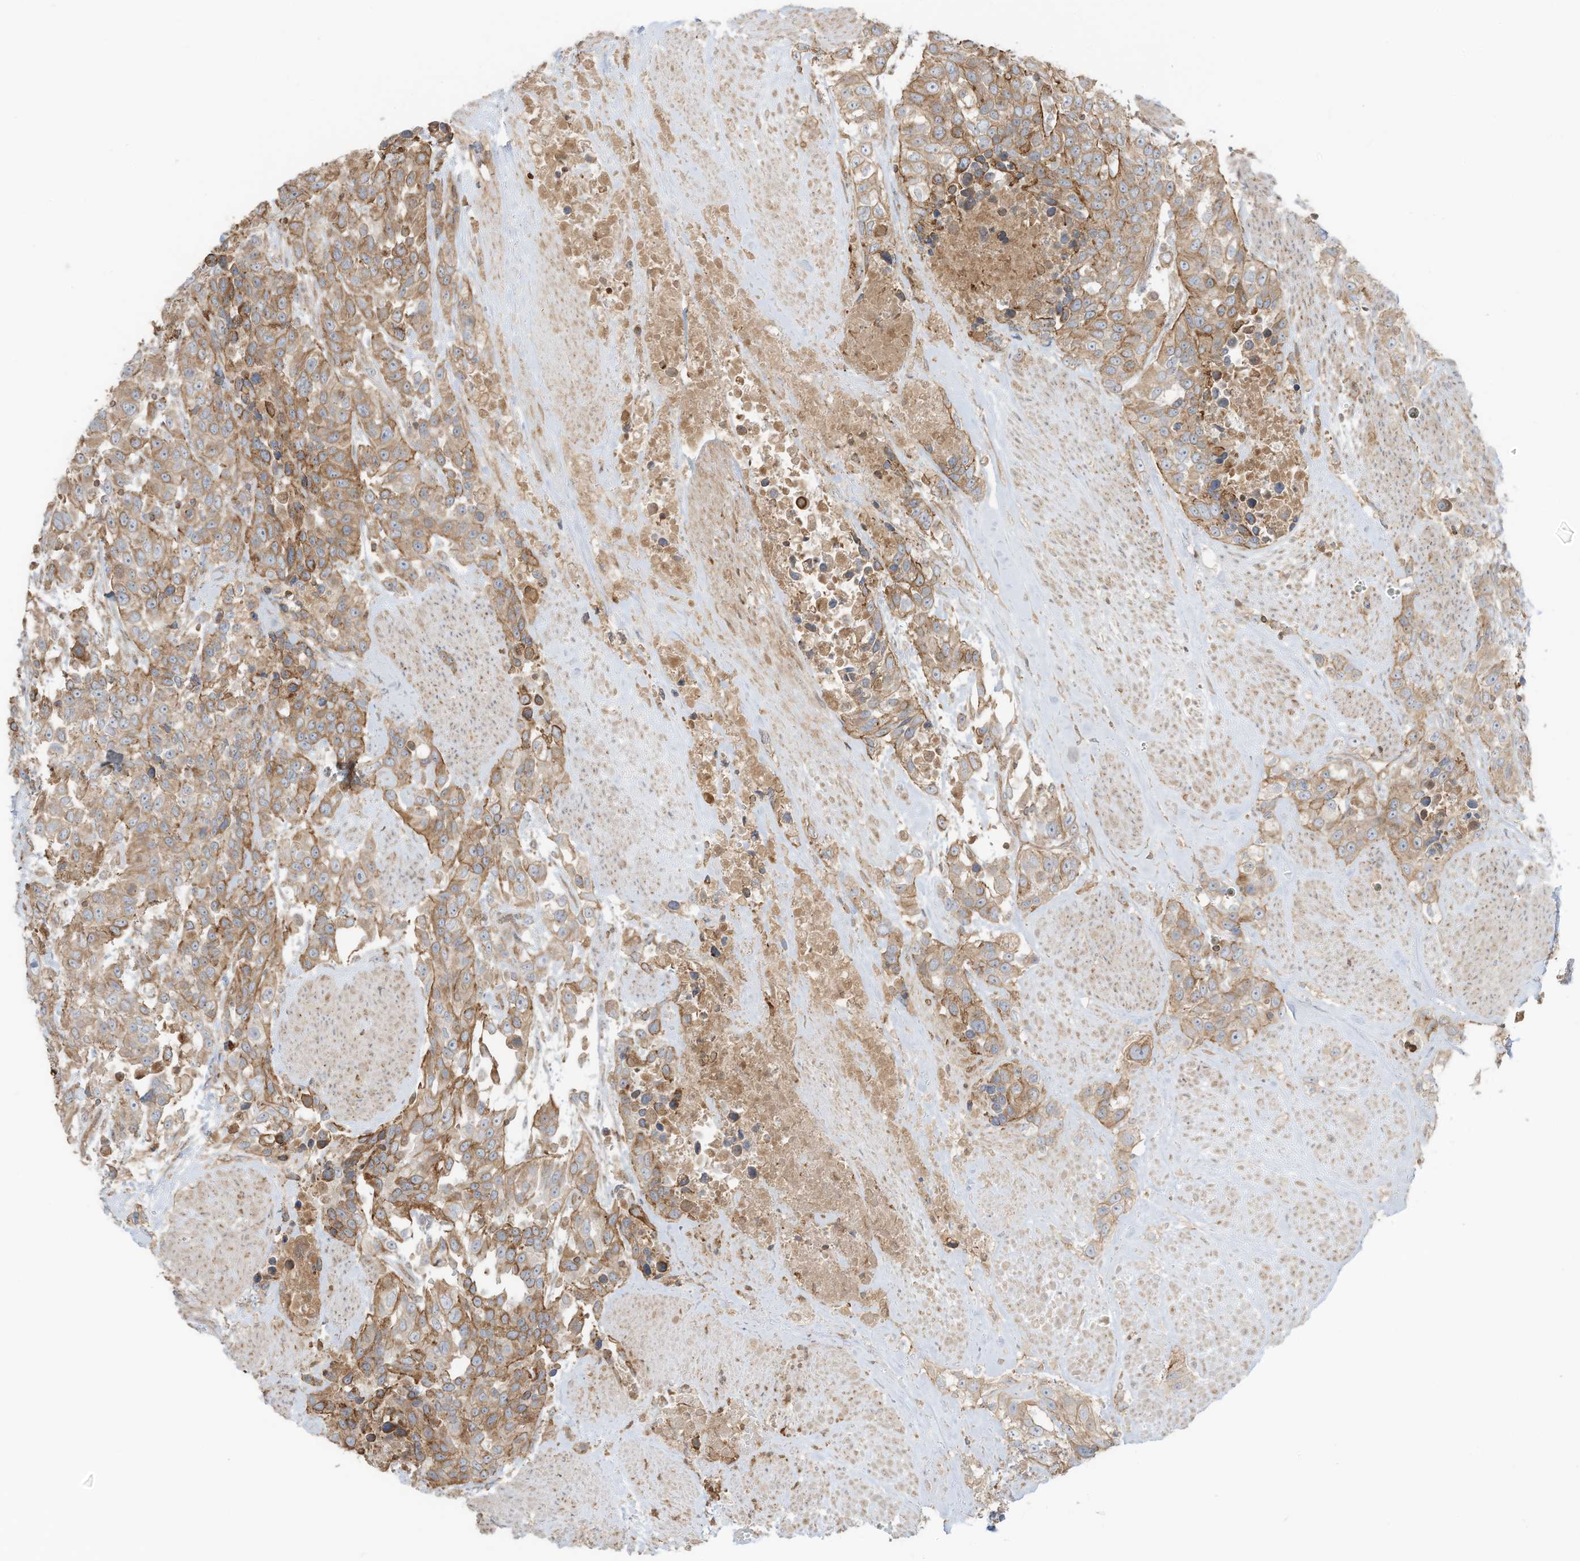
{"staining": {"intensity": "moderate", "quantity": "25%-75%", "location": "cytoplasmic/membranous"}, "tissue": "urothelial cancer", "cell_type": "Tumor cells", "image_type": "cancer", "snomed": [{"axis": "morphology", "description": "Urothelial carcinoma, High grade"}, {"axis": "topography", "description": "Urinary bladder"}], "caption": "Brown immunohistochemical staining in urothelial cancer exhibits moderate cytoplasmic/membranous expression in approximately 25%-75% of tumor cells. The staining is performed using DAB (3,3'-diaminobenzidine) brown chromogen to label protein expression. The nuclei are counter-stained blue using hematoxylin.", "gene": "SLC25A12", "patient": {"sex": "female", "age": 80}}